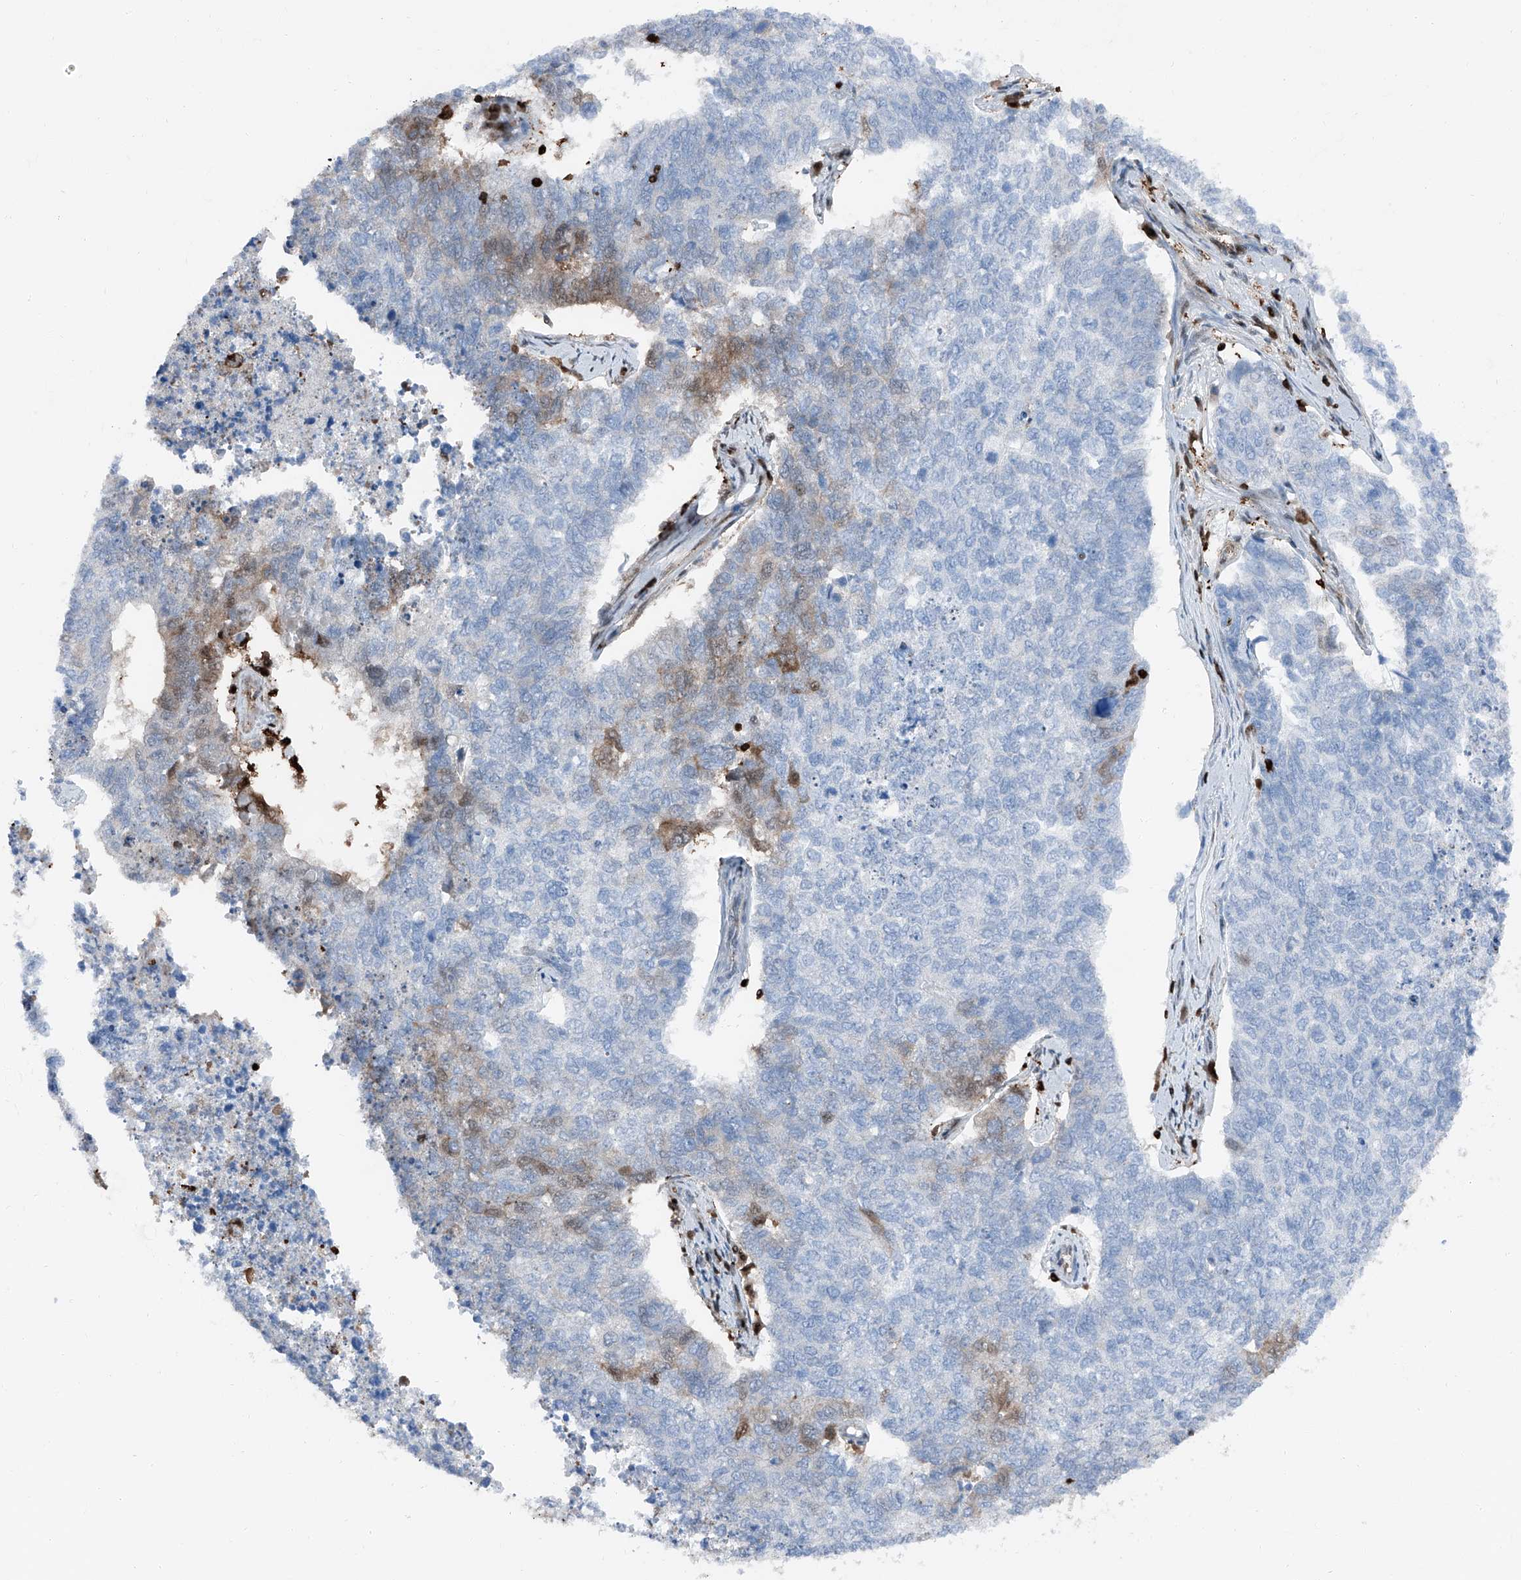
{"staining": {"intensity": "moderate", "quantity": "<25%", "location": "cytoplasmic/membranous,nuclear"}, "tissue": "cervical cancer", "cell_type": "Tumor cells", "image_type": "cancer", "snomed": [{"axis": "morphology", "description": "Squamous cell carcinoma, NOS"}, {"axis": "topography", "description": "Cervix"}], "caption": "A photomicrograph of human cervical cancer (squamous cell carcinoma) stained for a protein displays moderate cytoplasmic/membranous and nuclear brown staining in tumor cells.", "gene": "PSMB10", "patient": {"sex": "female", "age": 63}}